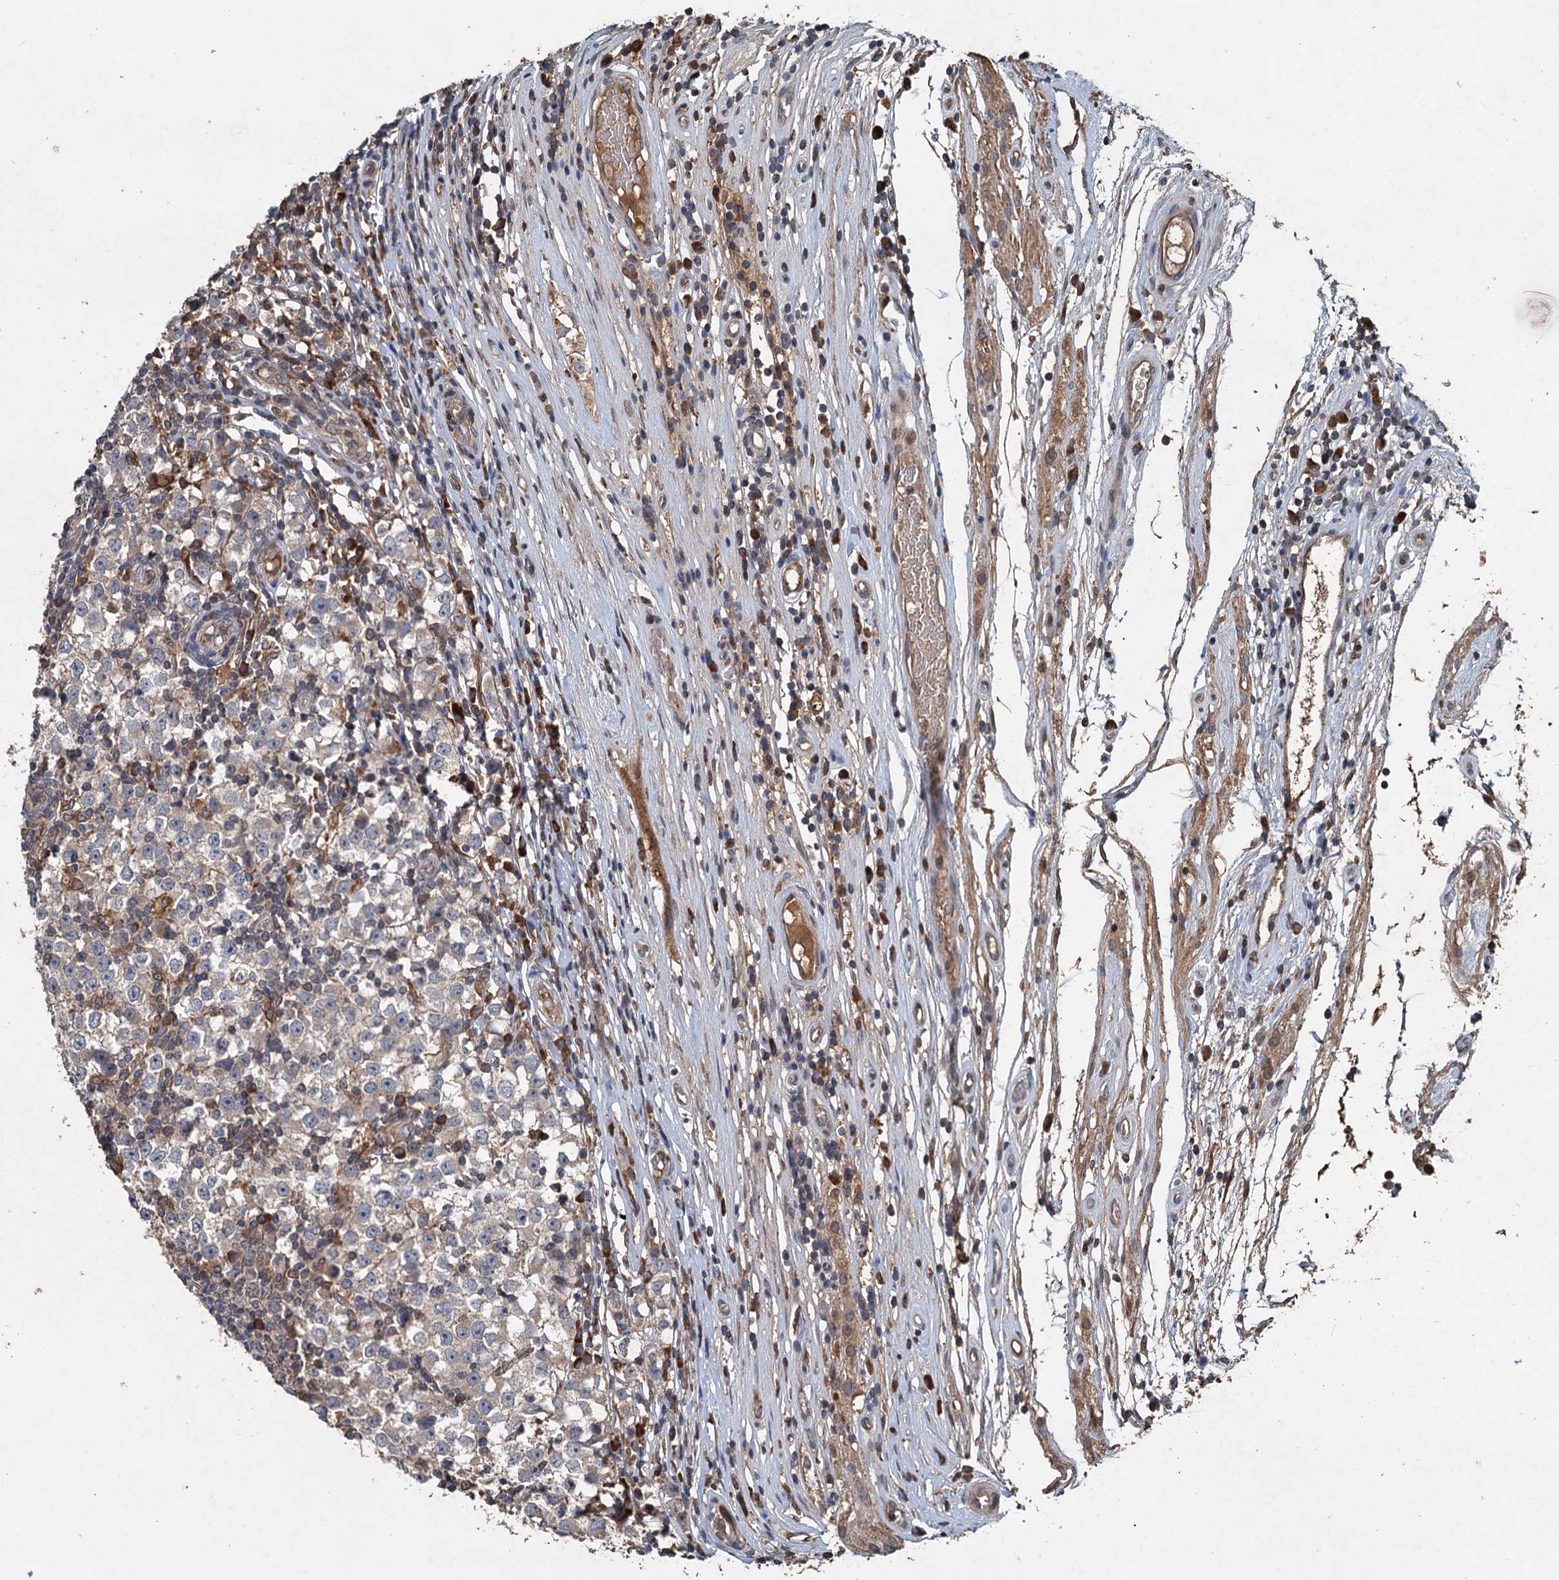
{"staining": {"intensity": "negative", "quantity": "none", "location": "none"}, "tissue": "testis cancer", "cell_type": "Tumor cells", "image_type": "cancer", "snomed": [{"axis": "morphology", "description": "Seminoma, NOS"}, {"axis": "topography", "description": "Testis"}], "caption": "This is an immunohistochemistry (IHC) photomicrograph of human testis seminoma. There is no expression in tumor cells.", "gene": "TAPBPL", "patient": {"sex": "male", "age": 65}}